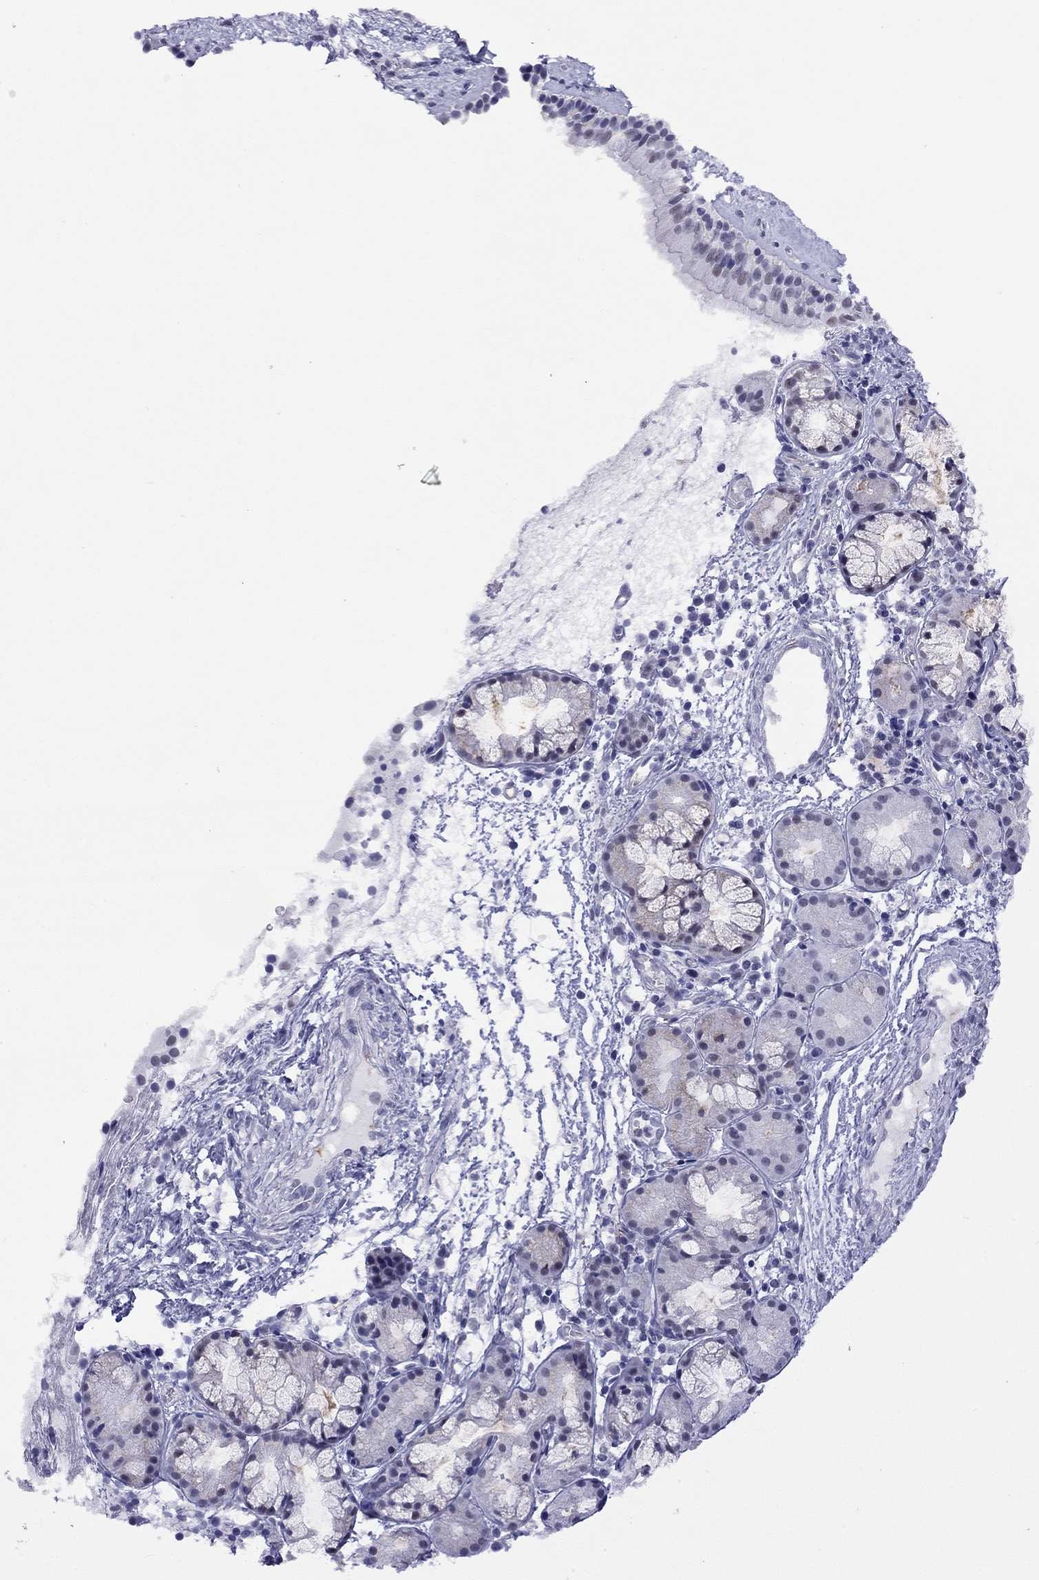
{"staining": {"intensity": "weak", "quantity": "<25%", "location": "nuclear"}, "tissue": "nasopharynx", "cell_type": "Respiratory epithelial cells", "image_type": "normal", "snomed": [{"axis": "morphology", "description": "Normal tissue, NOS"}, {"axis": "topography", "description": "Nasopharynx"}], "caption": "A high-resolution histopathology image shows immunohistochemistry (IHC) staining of benign nasopharynx, which displays no significant expression in respiratory epithelial cells.", "gene": "SLC30A8", "patient": {"sex": "male", "age": 29}}